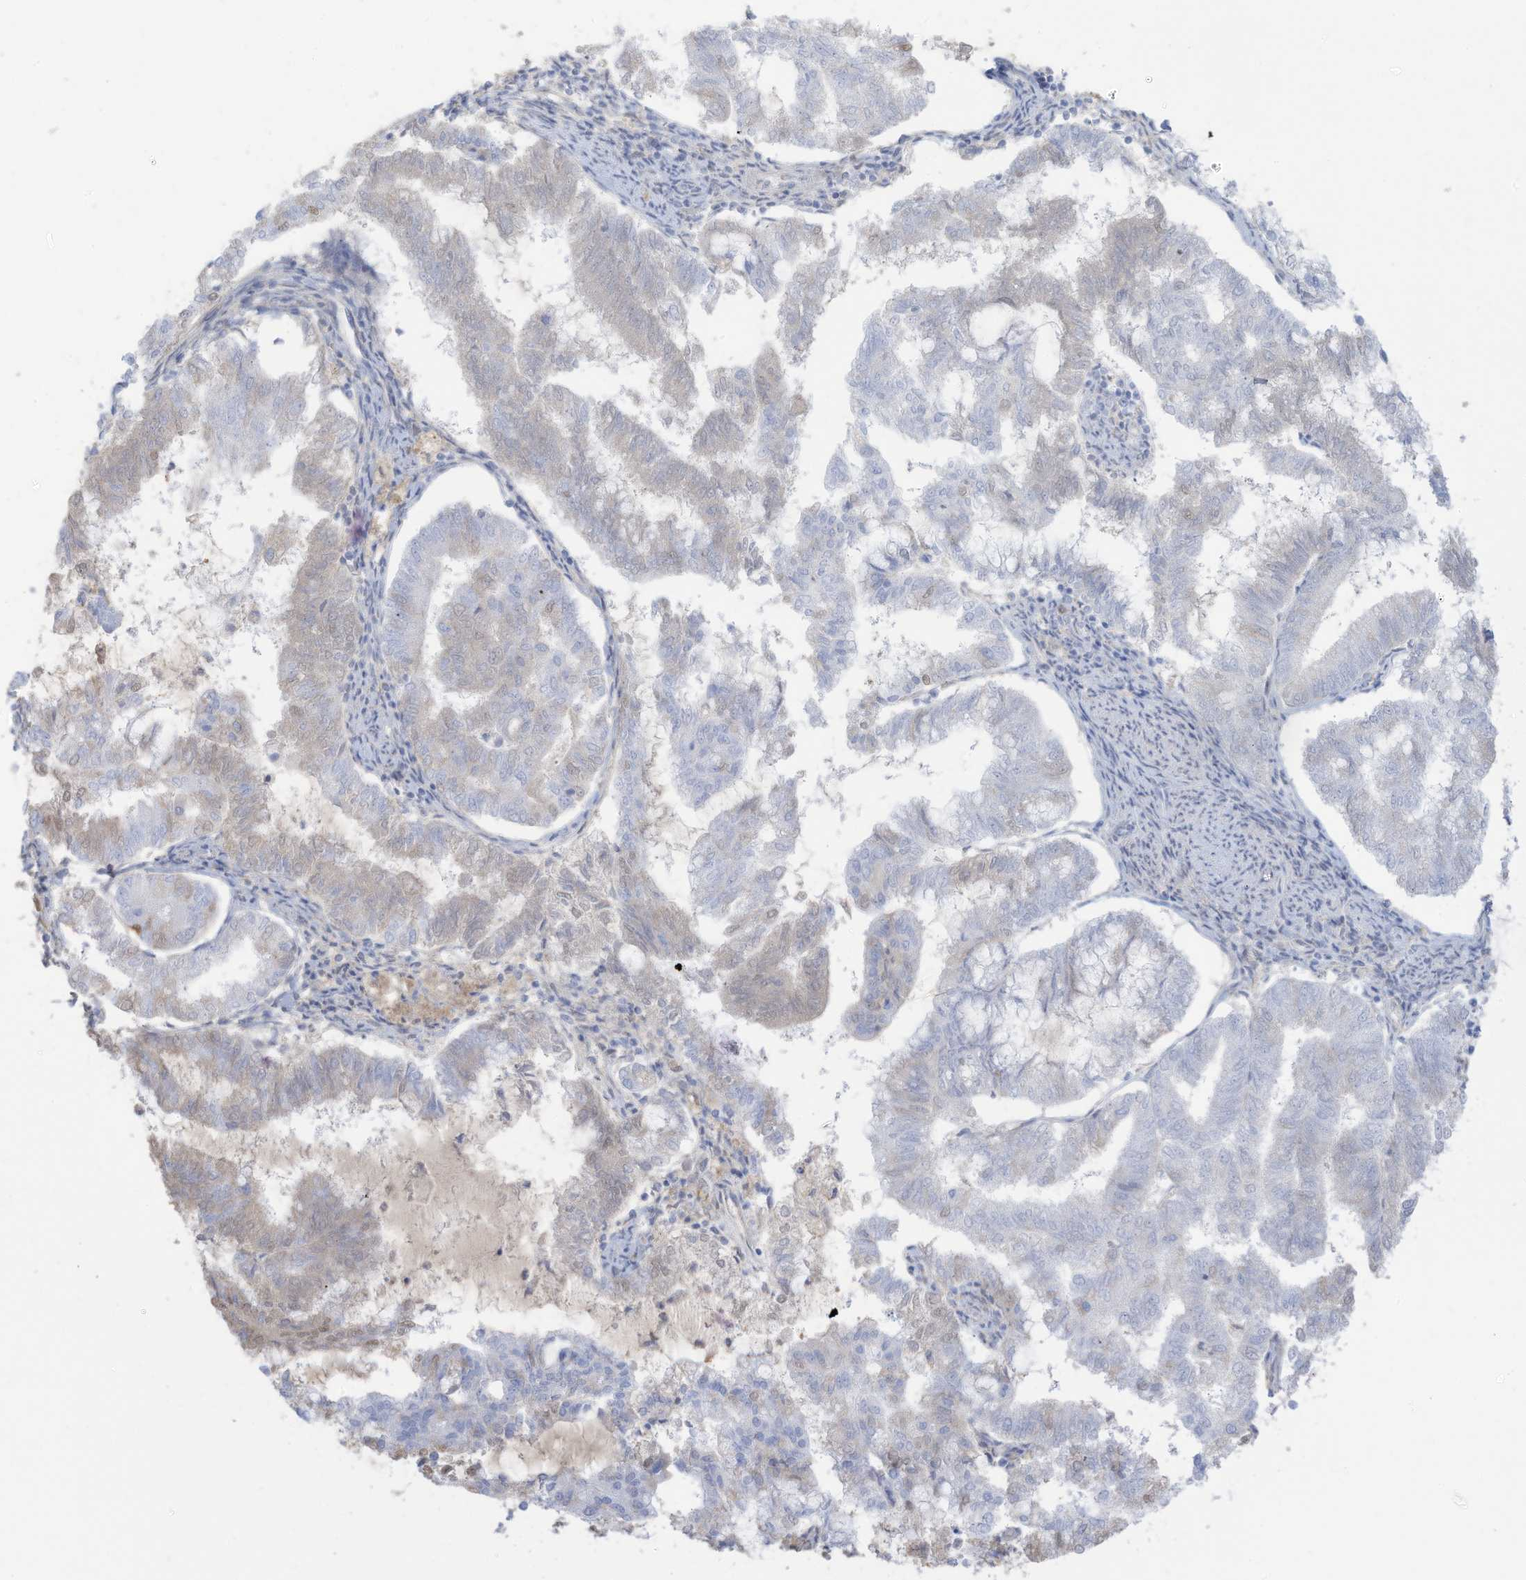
{"staining": {"intensity": "weak", "quantity": "<25%", "location": "nuclear"}, "tissue": "endometrial cancer", "cell_type": "Tumor cells", "image_type": "cancer", "snomed": [{"axis": "morphology", "description": "Adenocarcinoma, NOS"}, {"axis": "topography", "description": "Endometrium"}], "caption": "Tumor cells are negative for protein expression in human endometrial adenocarcinoma.", "gene": "HSD17B13", "patient": {"sex": "female", "age": 79}}